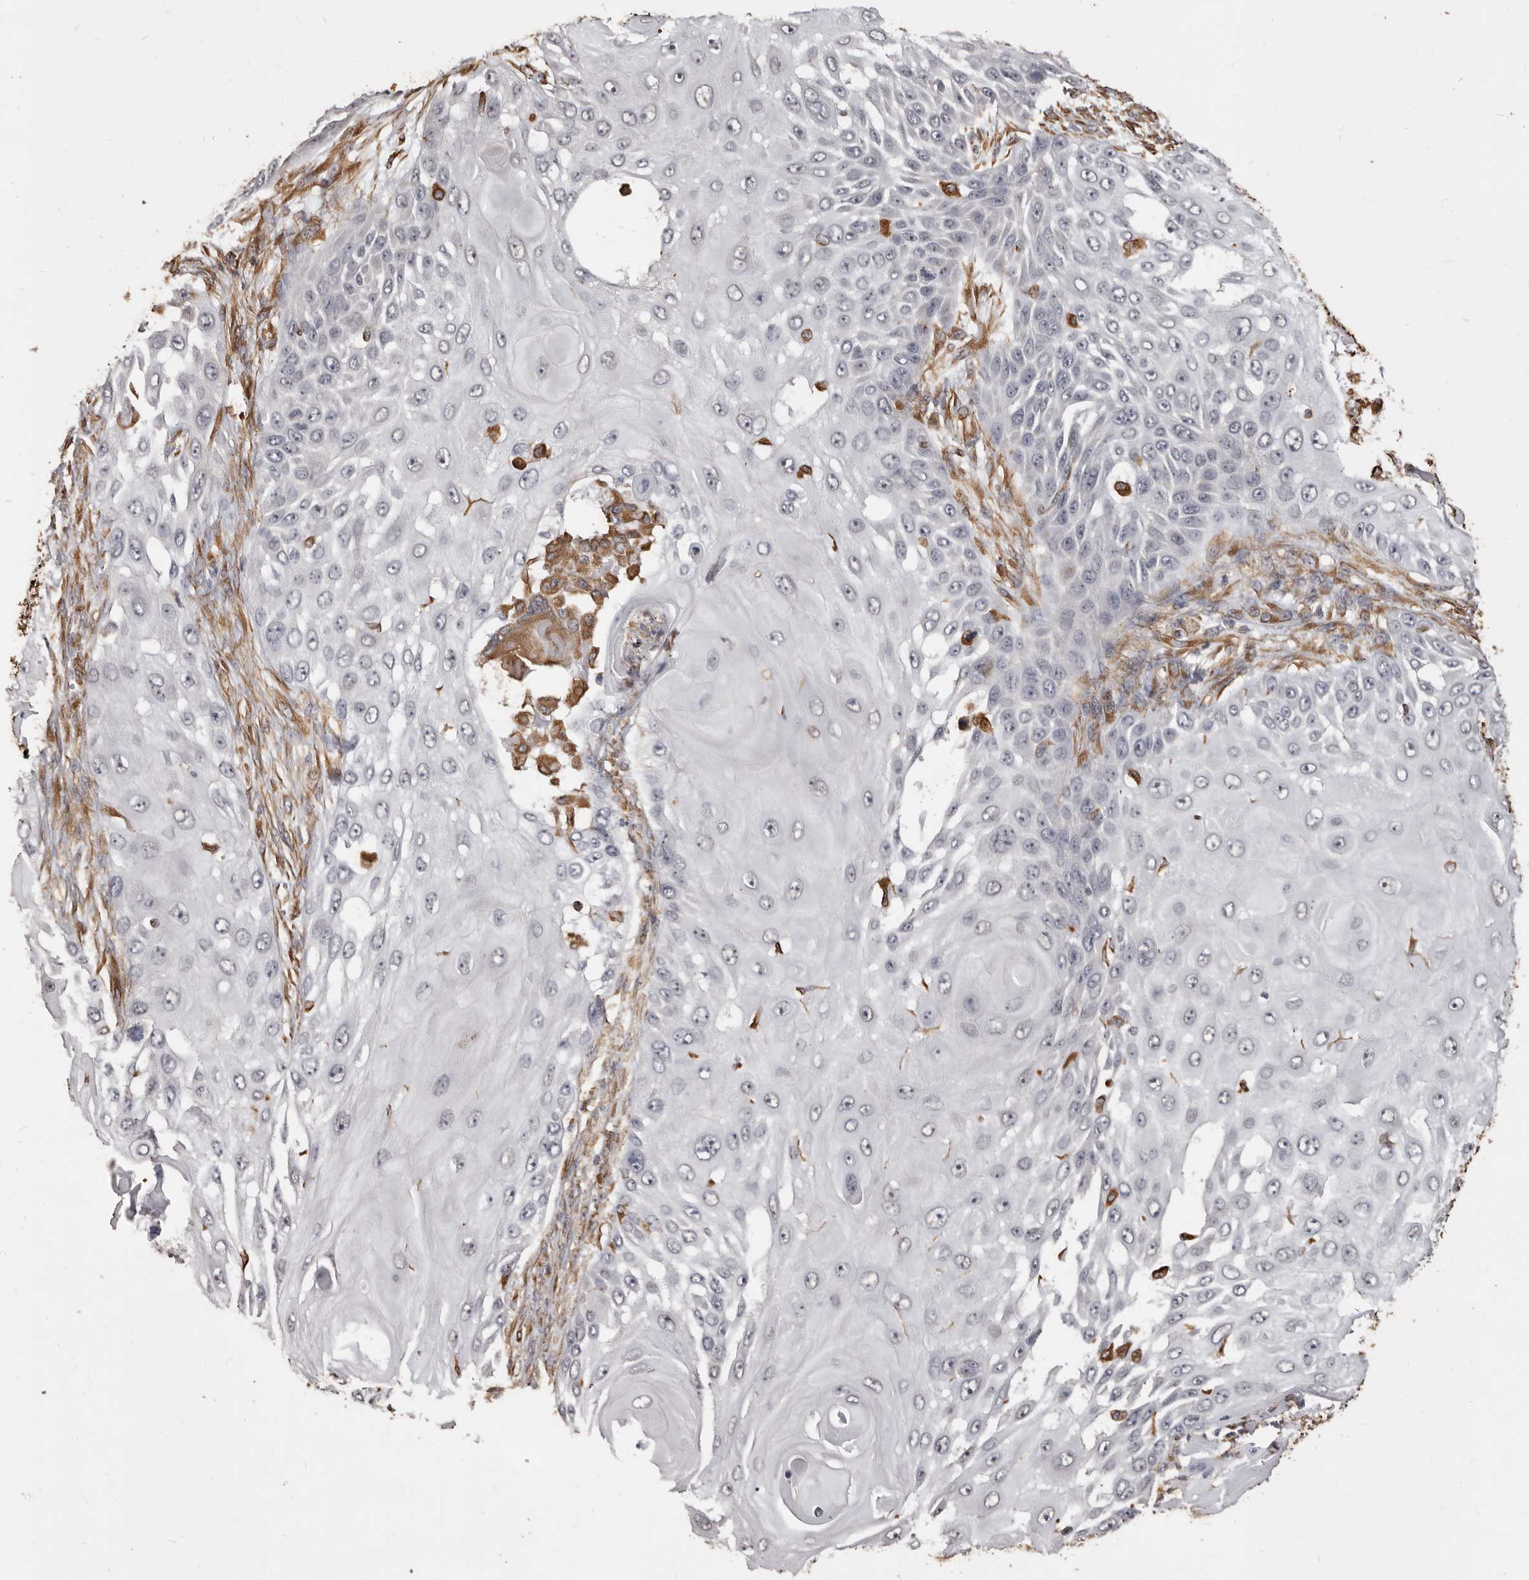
{"staining": {"intensity": "negative", "quantity": "none", "location": "none"}, "tissue": "skin cancer", "cell_type": "Tumor cells", "image_type": "cancer", "snomed": [{"axis": "morphology", "description": "Squamous cell carcinoma, NOS"}, {"axis": "topography", "description": "Skin"}], "caption": "IHC of human skin squamous cell carcinoma exhibits no positivity in tumor cells.", "gene": "MTURN", "patient": {"sex": "female", "age": 44}}